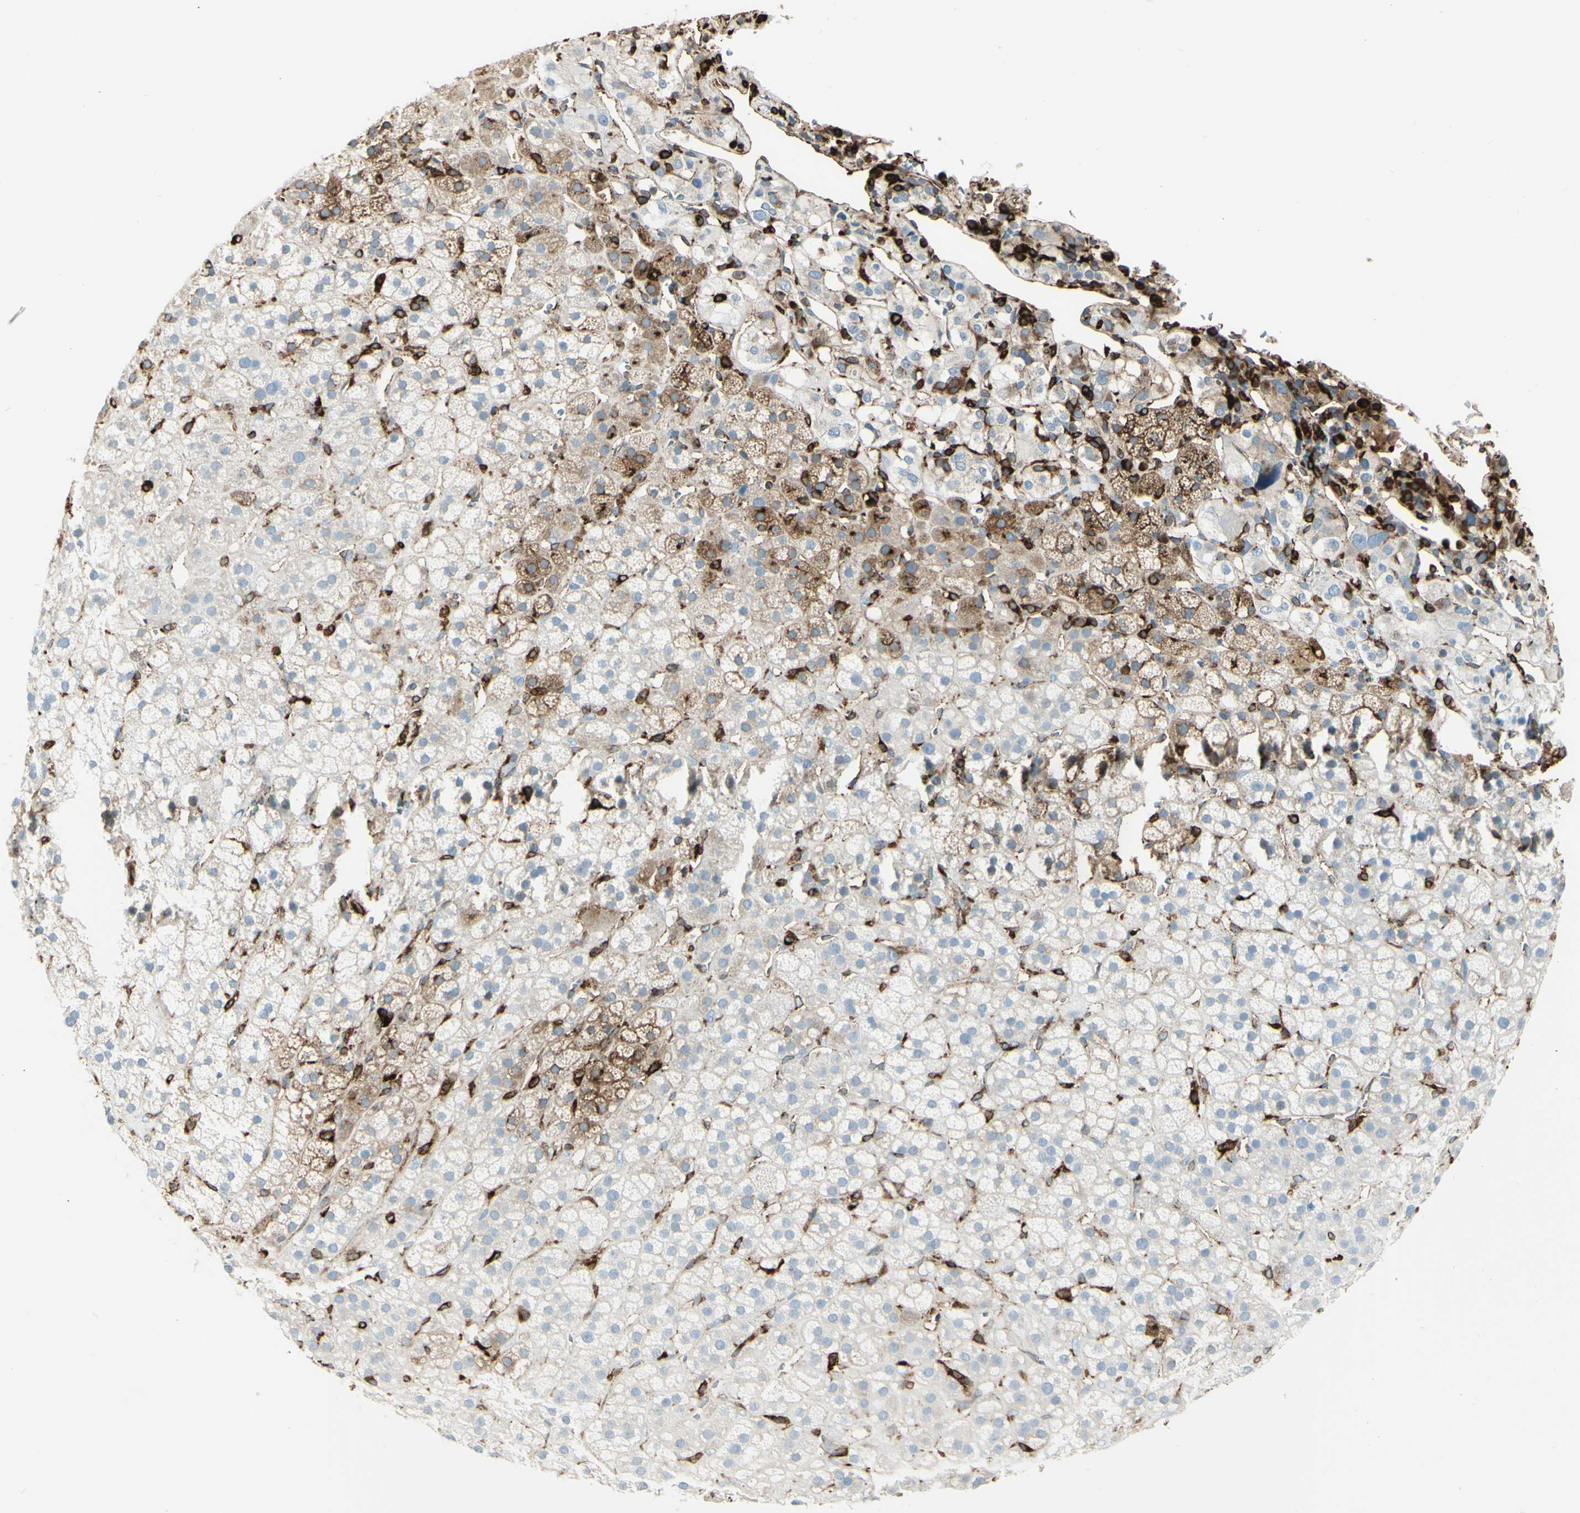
{"staining": {"intensity": "strong", "quantity": "25%-75%", "location": "cytoplasmic/membranous"}, "tissue": "adrenal gland", "cell_type": "Glandular cells", "image_type": "normal", "snomed": [{"axis": "morphology", "description": "Normal tissue, NOS"}, {"axis": "topography", "description": "Adrenal gland"}], "caption": "Adrenal gland stained with immunohistochemistry shows strong cytoplasmic/membranous positivity in approximately 25%-75% of glandular cells. The staining is performed using DAB brown chromogen to label protein expression. The nuclei are counter-stained blue using hematoxylin.", "gene": "CD74", "patient": {"sex": "male", "age": 56}}